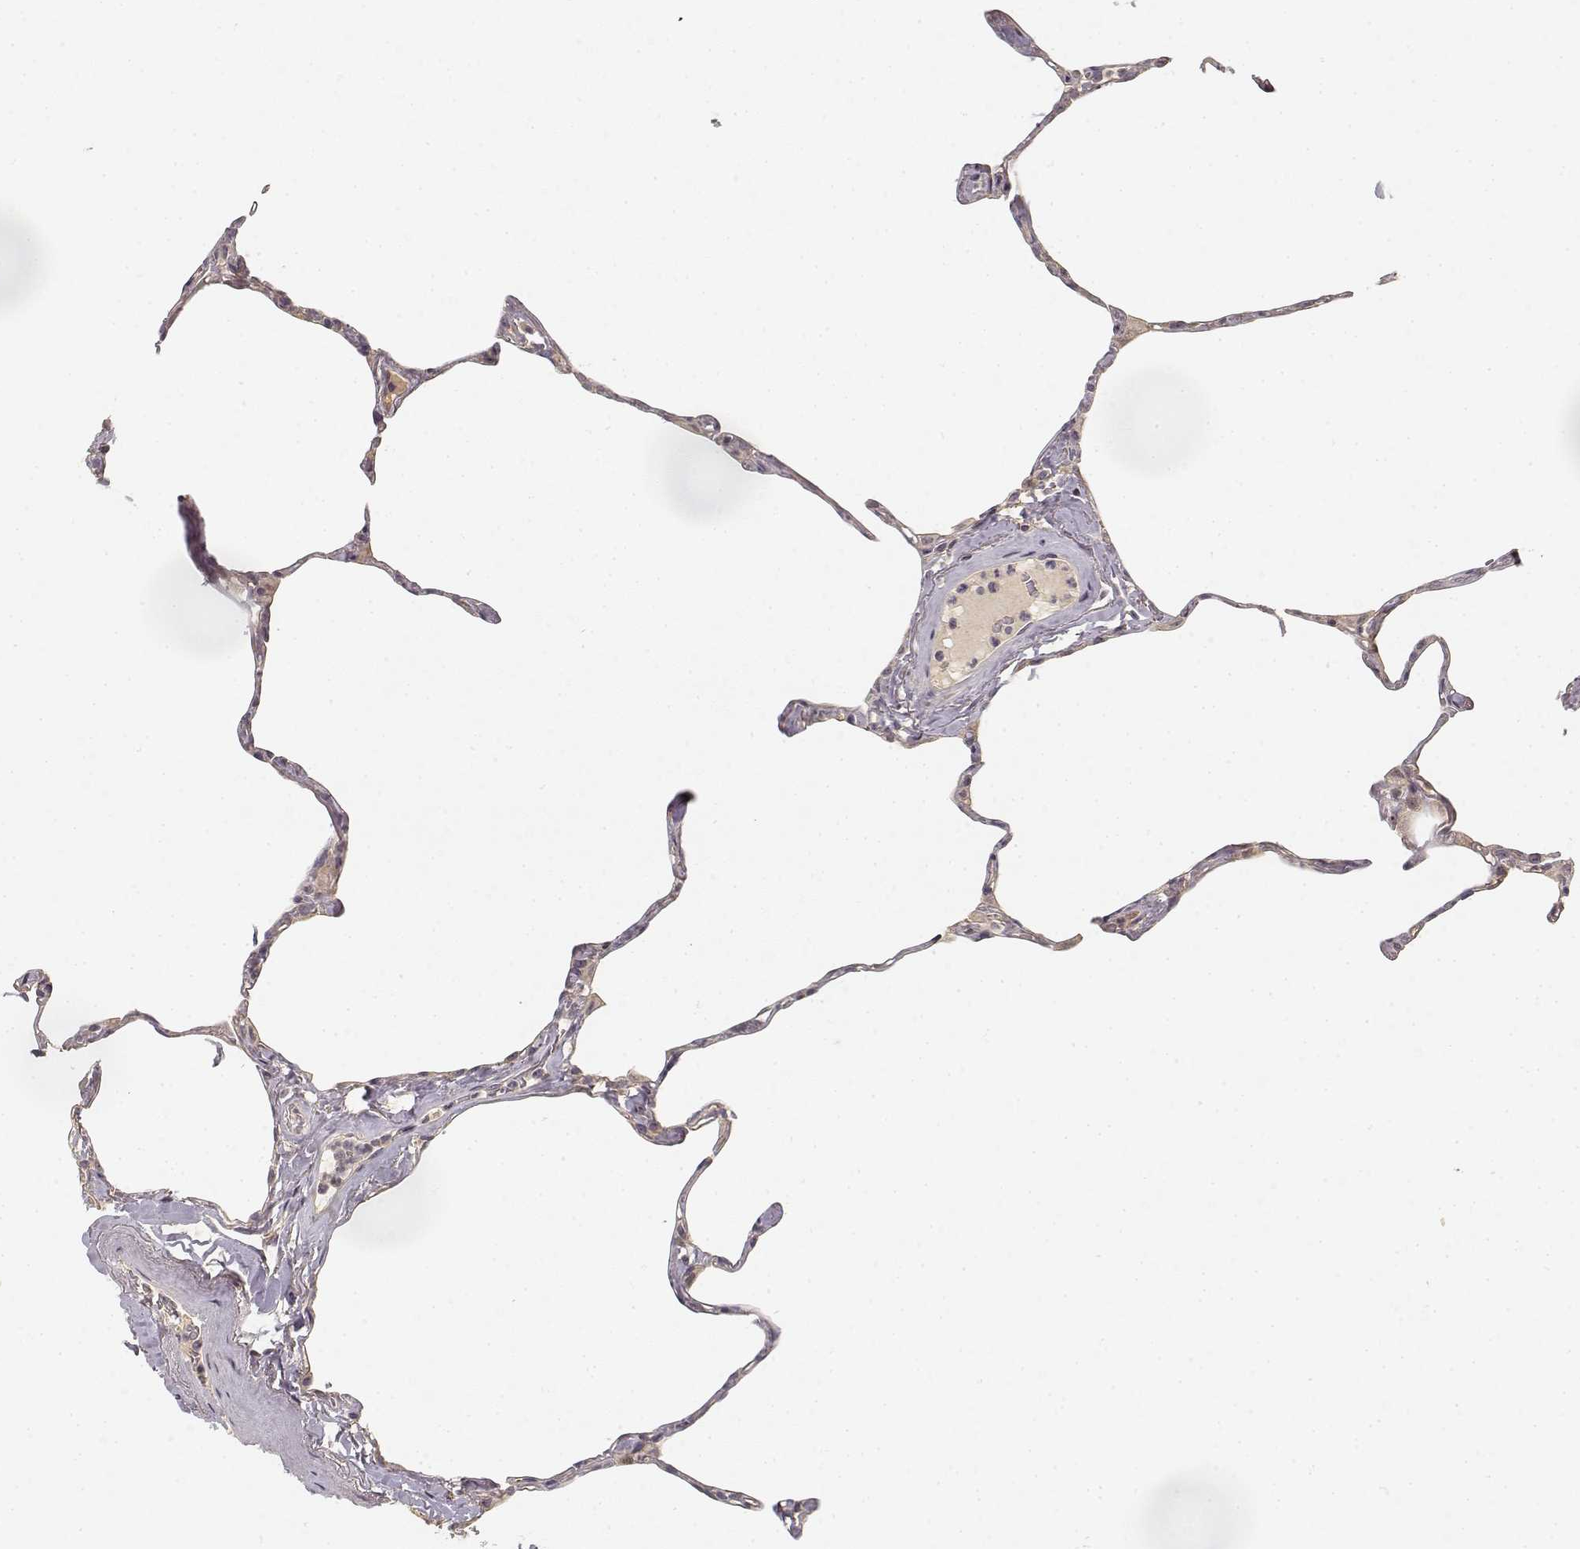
{"staining": {"intensity": "weak", "quantity": "25%-75%", "location": "cytoplasmic/membranous"}, "tissue": "lung", "cell_type": "Alveolar cells", "image_type": "normal", "snomed": [{"axis": "morphology", "description": "Normal tissue, NOS"}, {"axis": "topography", "description": "Lung"}], "caption": "Normal lung reveals weak cytoplasmic/membranous staining in approximately 25%-75% of alveolar cells, visualized by immunohistochemistry.", "gene": "MED12L", "patient": {"sex": "male", "age": 65}}